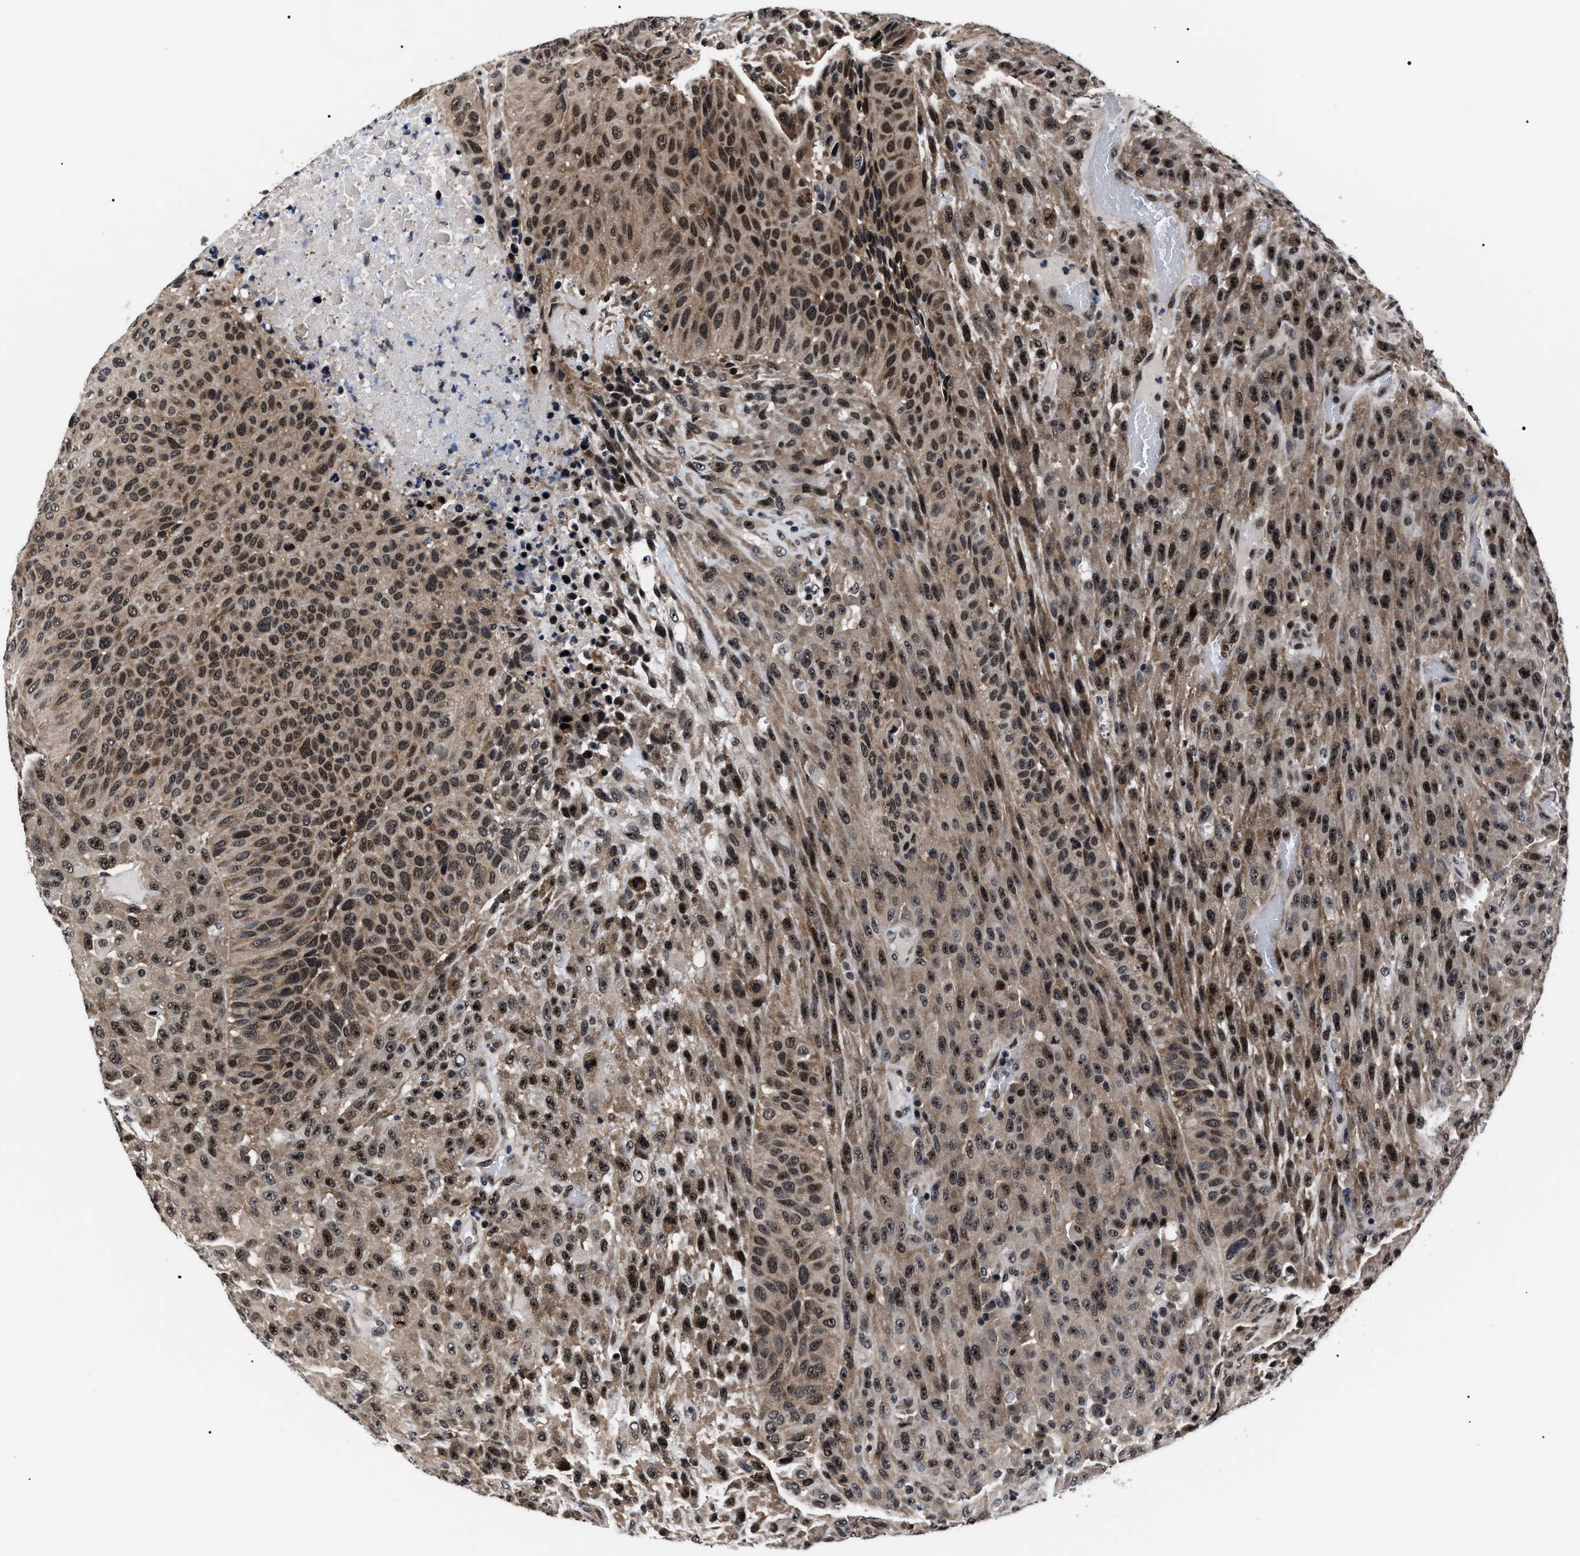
{"staining": {"intensity": "moderate", "quantity": ">75%", "location": "cytoplasmic/membranous,nuclear"}, "tissue": "urothelial cancer", "cell_type": "Tumor cells", "image_type": "cancer", "snomed": [{"axis": "morphology", "description": "Urothelial carcinoma, High grade"}, {"axis": "topography", "description": "Urinary bladder"}], "caption": "This histopathology image demonstrates urothelial cancer stained with immunohistochemistry (IHC) to label a protein in brown. The cytoplasmic/membranous and nuclear of tumor cells show moderate positivity for the protein. Nuclei are counter-stained blue.", "gene": "CSNK2A1", "patient": {"sex": "male", "age": 66}}